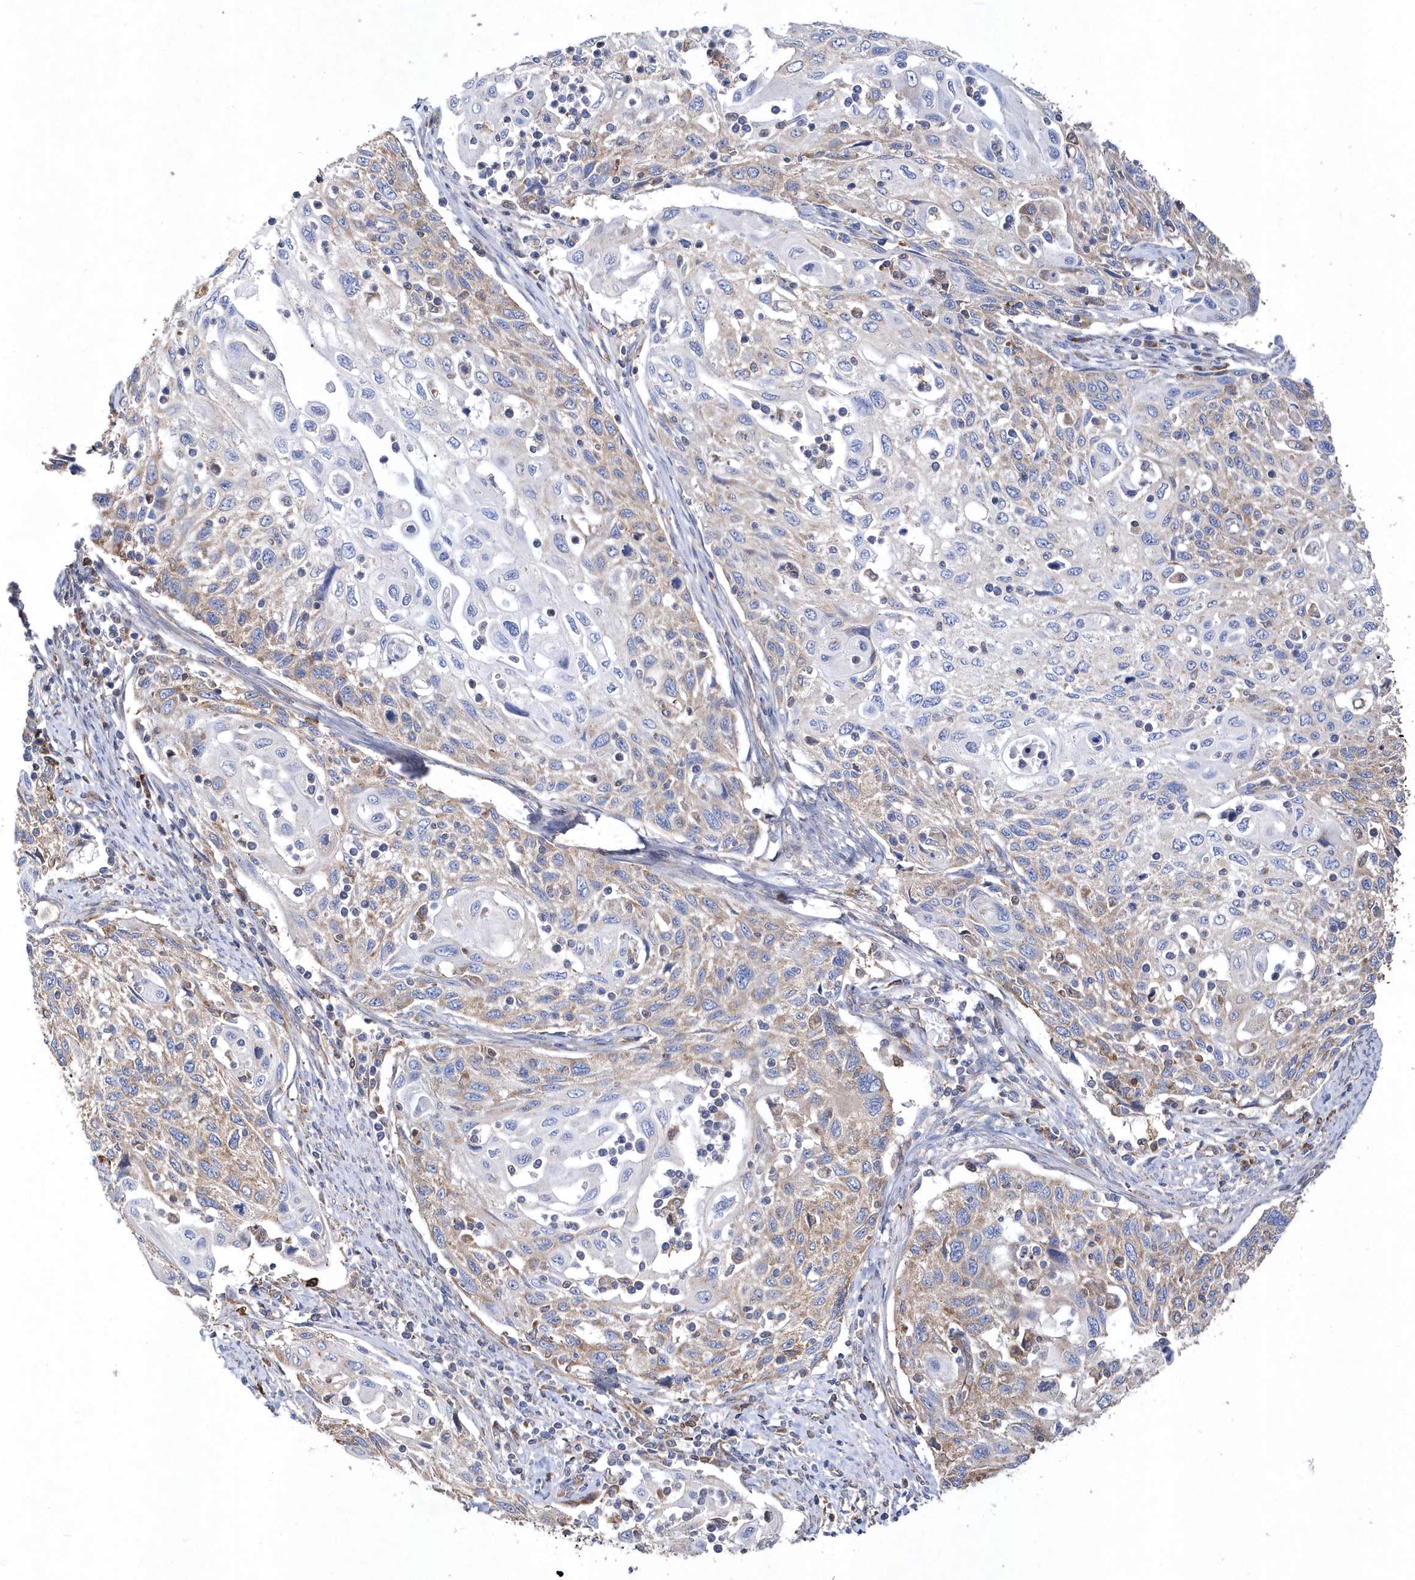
{"staining": {"intensity": "moderate", "quantity": "25%-75%", "location": "cytoplasmic/membranous"}, "tissue": "cervical cancer", "cell_type": "Tumor cells", "image_type": "cancer", "snomed": [{"axis": "morphology", "description": "Squamous cell carcinoma, NOS"}, {"axis": "topography", "description": "Cervix"}], "caption": "Moderate cytoplasmic/membranous positivity for a protein is identified in approximately 25%-75% of tumor cells of cervical cancer (squamous cell carcinoma) using immunohistochemistry.", "gene": "JKAMP", "patient": {"sex": "female", "age": 70}}